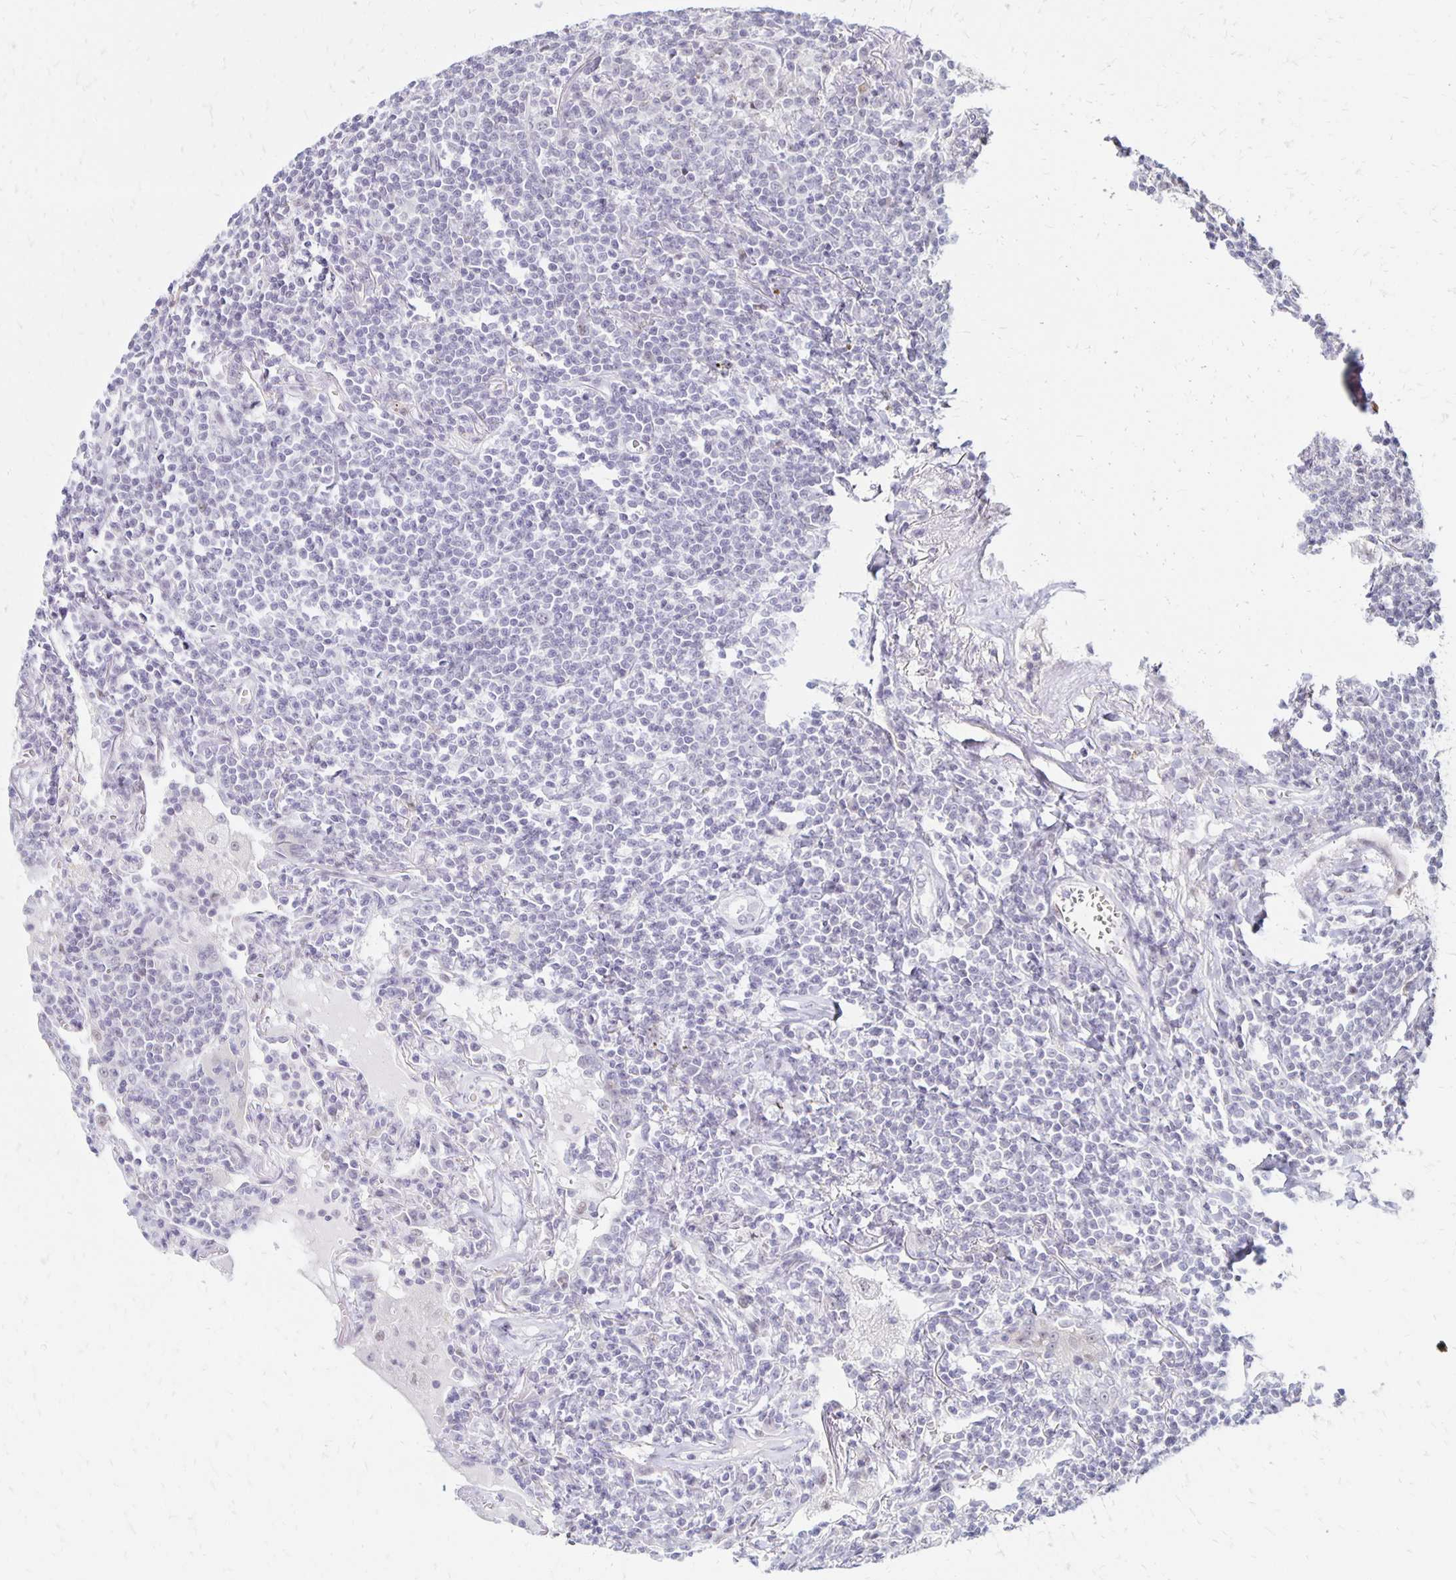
{"staining": {"intensity": "negative", "quantity": "none", "location": "none"}, "tissue": "lymphoma", "cell_type": "Tumor cells", "image_type": "cancer", "snomed": [{"axis": "morphology", "description": "Malignant lymphoma, non-Hodgkin's type, Low grade"}, {"axis": "topography", "description": "Lung"}], "caption": "There is no significant positivity in tumor cells of low-grade malignant lymphoma, non-Hodgkin's type.", "gene": "DAGLA", "patient": {"sex": "female", "age": 71}}